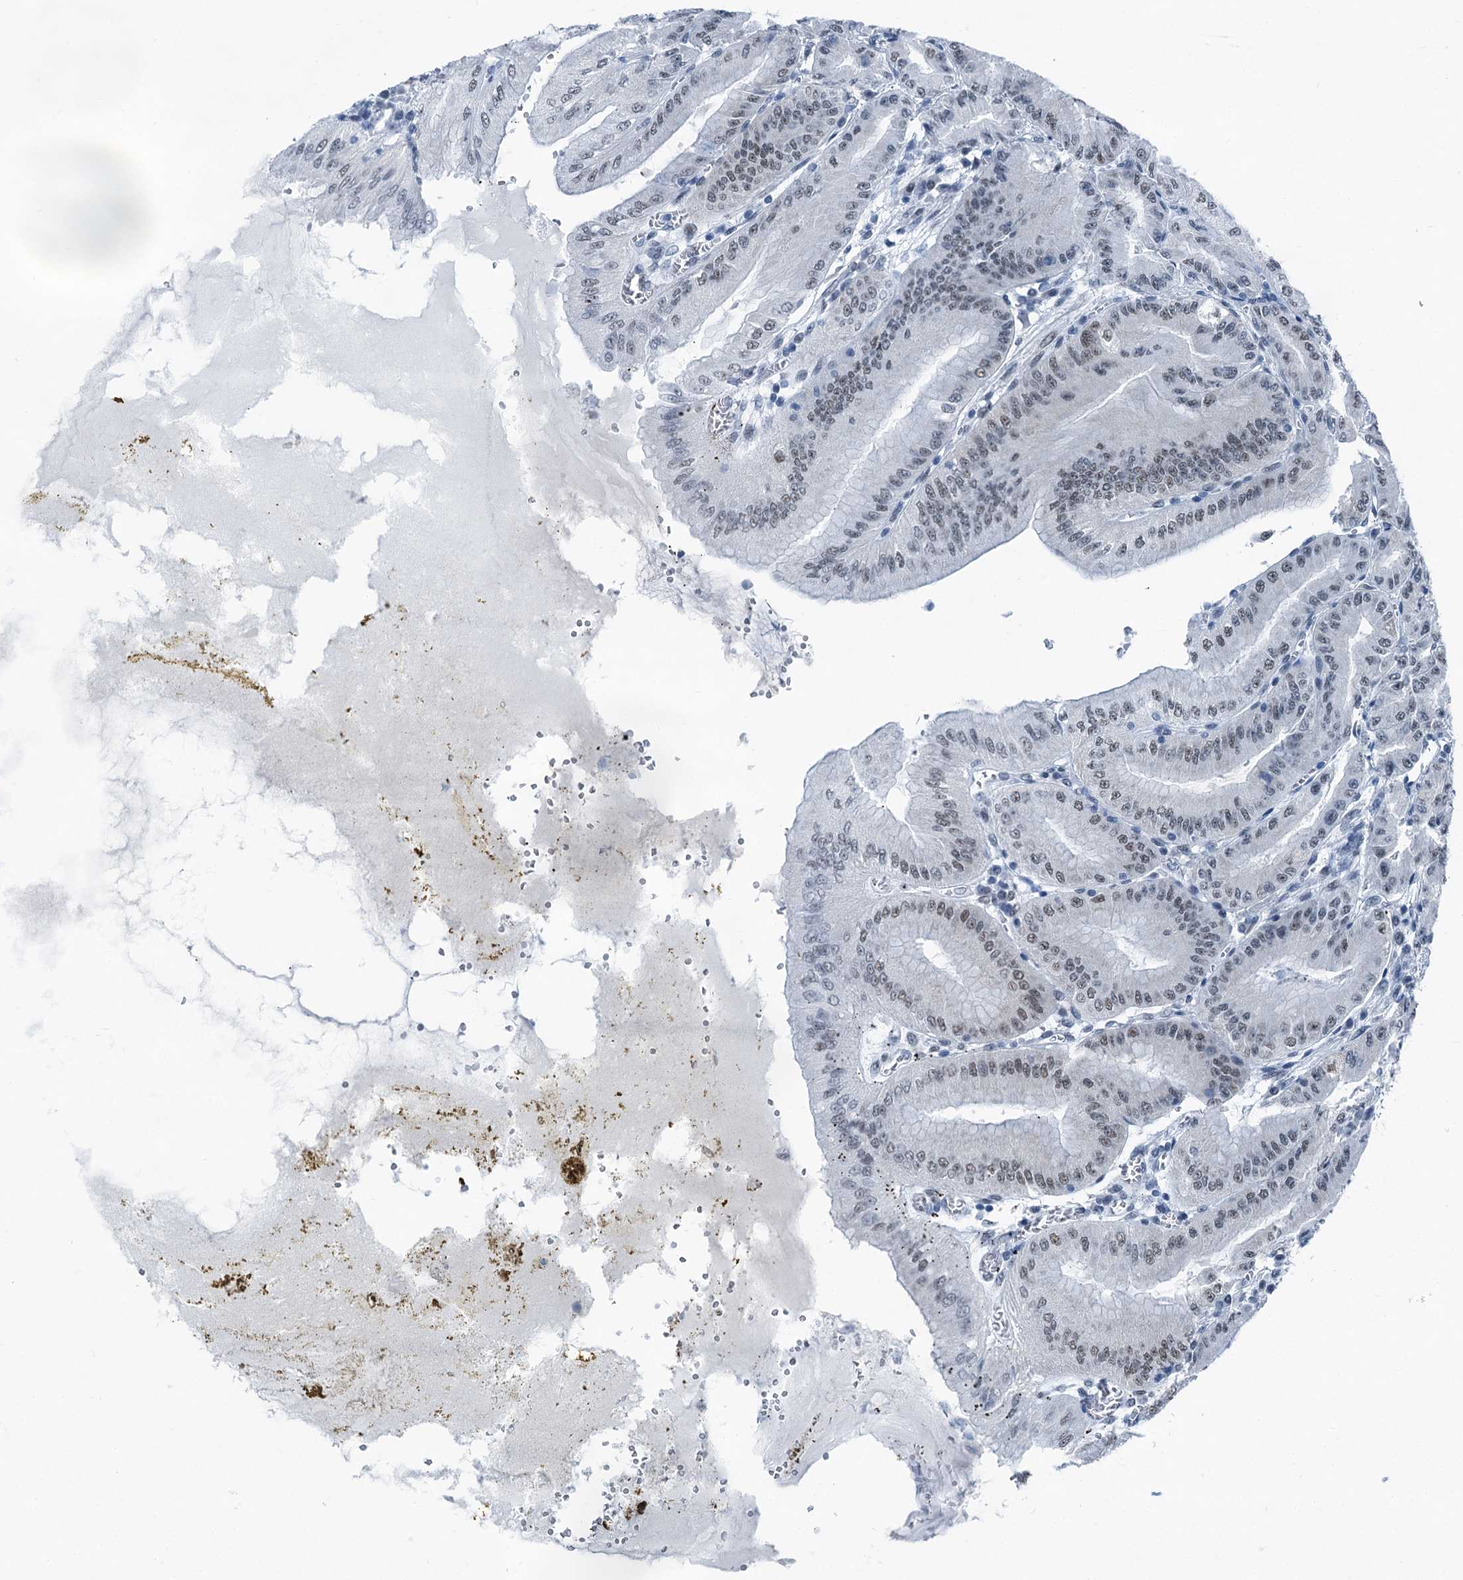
{"staining": {"intensity": "moderate", "quantity": "25%-75%", "location": "nuclear"}, "tissue": "stomach", "cell_type": "Glandular cells", "image_type": "normal", "snomed": [{"axis": "morphology", "description": "Normal tissue, NOS"}, {"axis": "topography", "description": "Stomach, upper"}, {"axis": "topography", "description": "Stomach, lower"}], "caption": "Stomach stained with DAB (3,3'-diaminobenzidine) immunohistochemistry exhibits medium levels of moderate nuclear positivity in approximately 25%-75% of glandular cells. (DAB (3,3'-diaminobenzidine) IHC, brown staining for protein, blue staining for nuclei).", "gene": "TRPT1", "patient": {"sex": "male", "age": 71}}